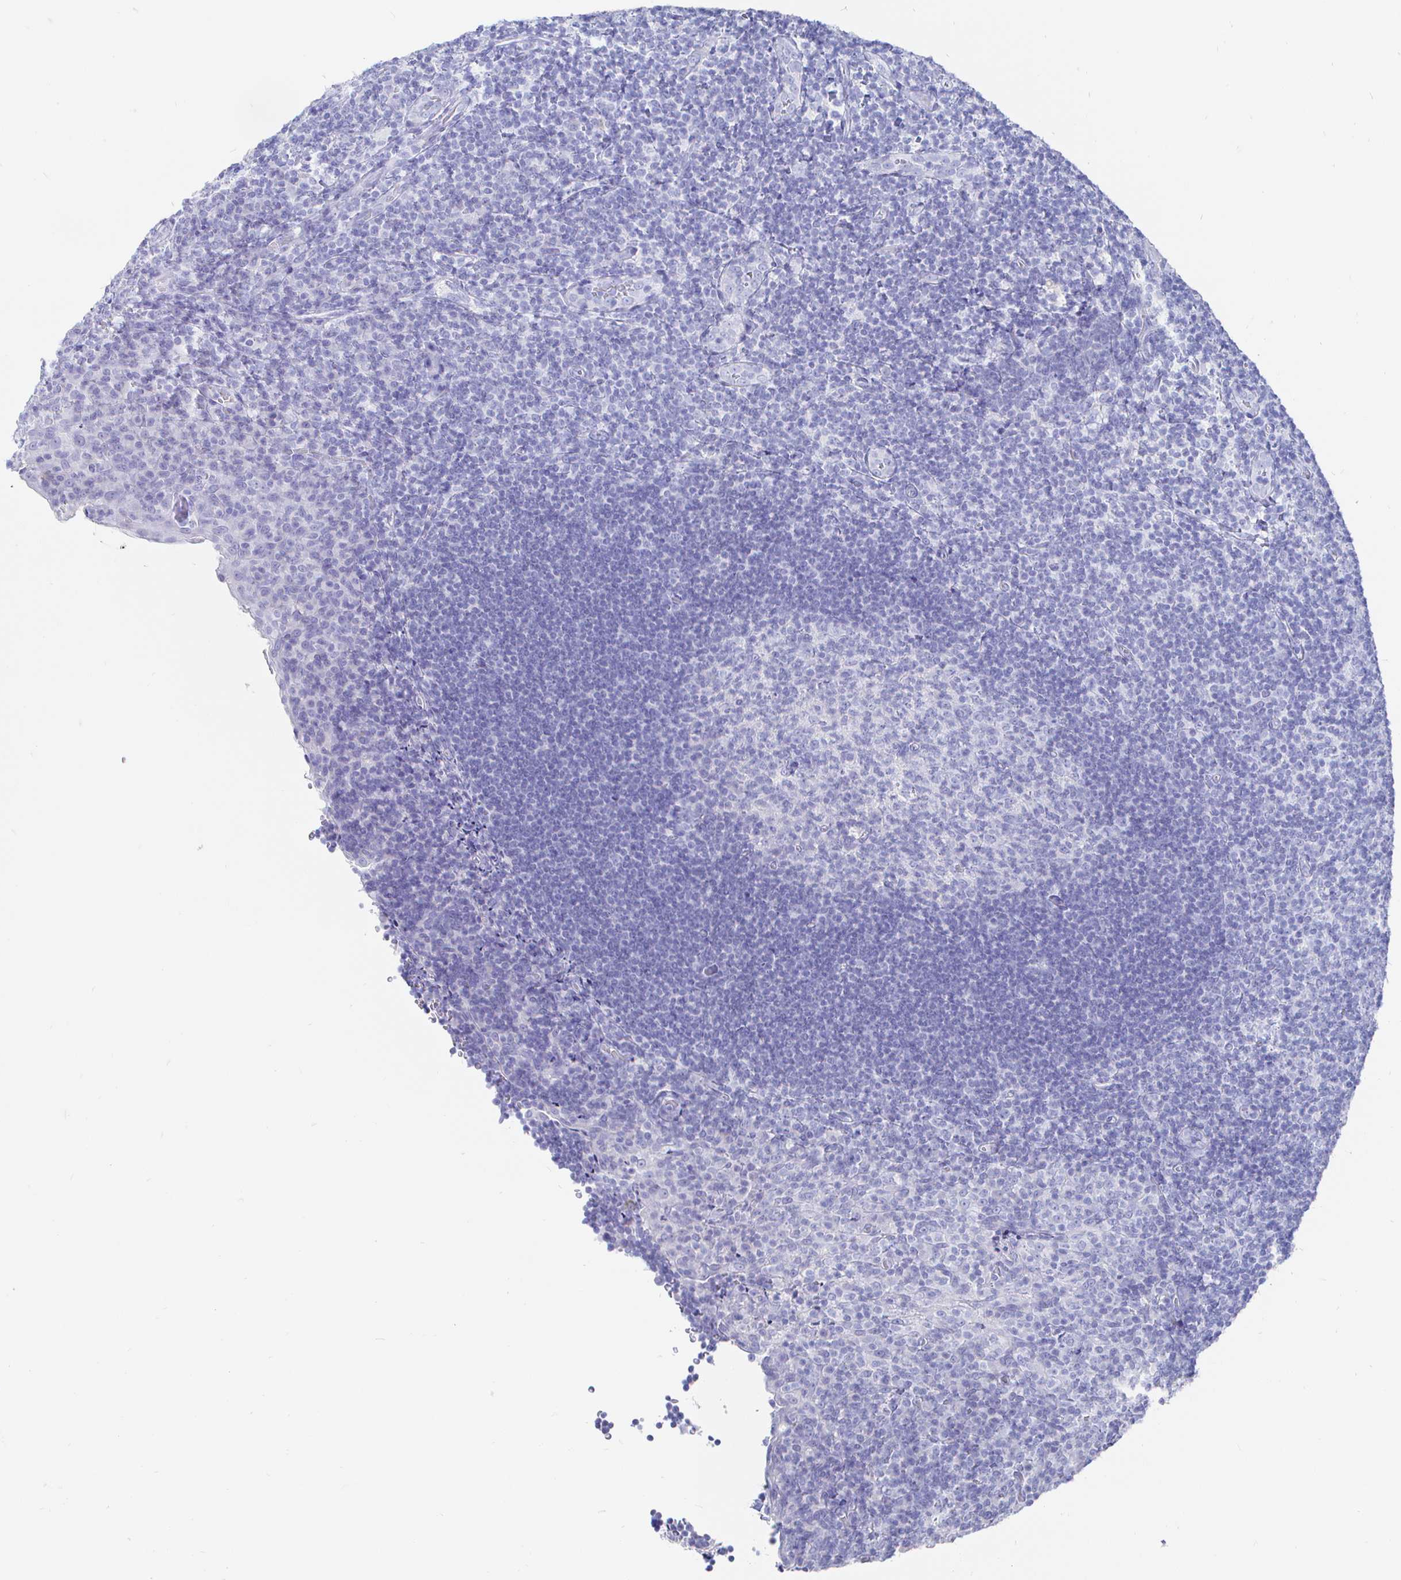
{"staining": {"intensity": "negative", "quantity": "none", "location": "none"}, "tissue": "tonsil", "cell_type": "Germinal center cells", "image_type": "normal", "snomed": [{"axis": "morphology", "description": "Normal tissue, NOS"}, {"axis": "topography", "description": "Tonsil"}], "caption": "This is an immunohistochemistry (IHC) image of unremarkable tonsil. There is no staining in germinal center cells.", "gene": "CLCA1", "patient": {"sex": "male", "age": 17}}